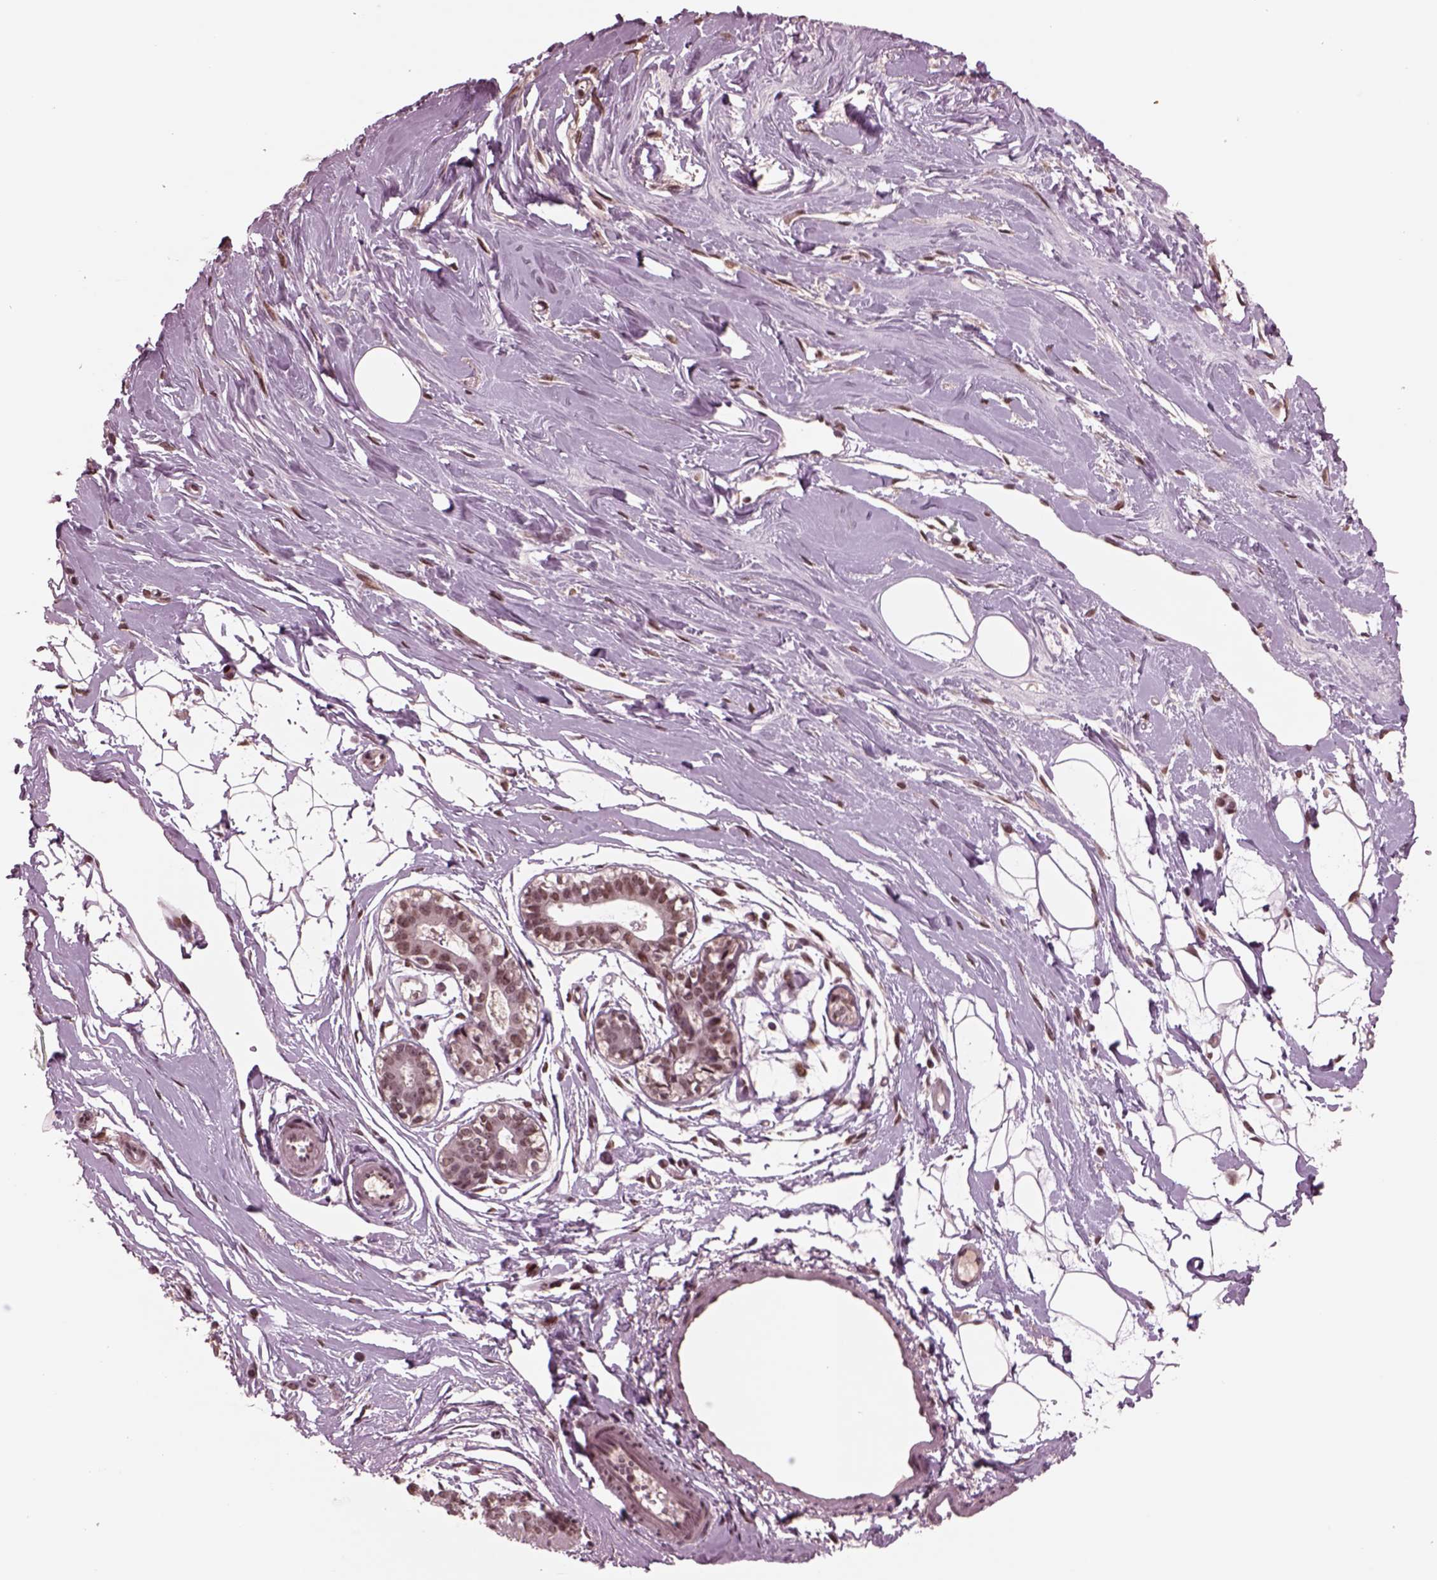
{"staining": {"intensity": "negative", "quantity": "none", "location": "none"}, "tissue": "breast", "cell_type": "Adipocytes", "image_type": "normal", "snomed": [{"axis": "morphology", "description": "Normal tissue, NOS"}, {"axis": "topography", "description": "Breast"}], "caption": "Breast was stained to show a protein in brown. There is no significant staining in adipocytes. Nuclei are stained in blue.", "gene": "NAP1L5", "patient": {"sex": "female", "age": 49}}